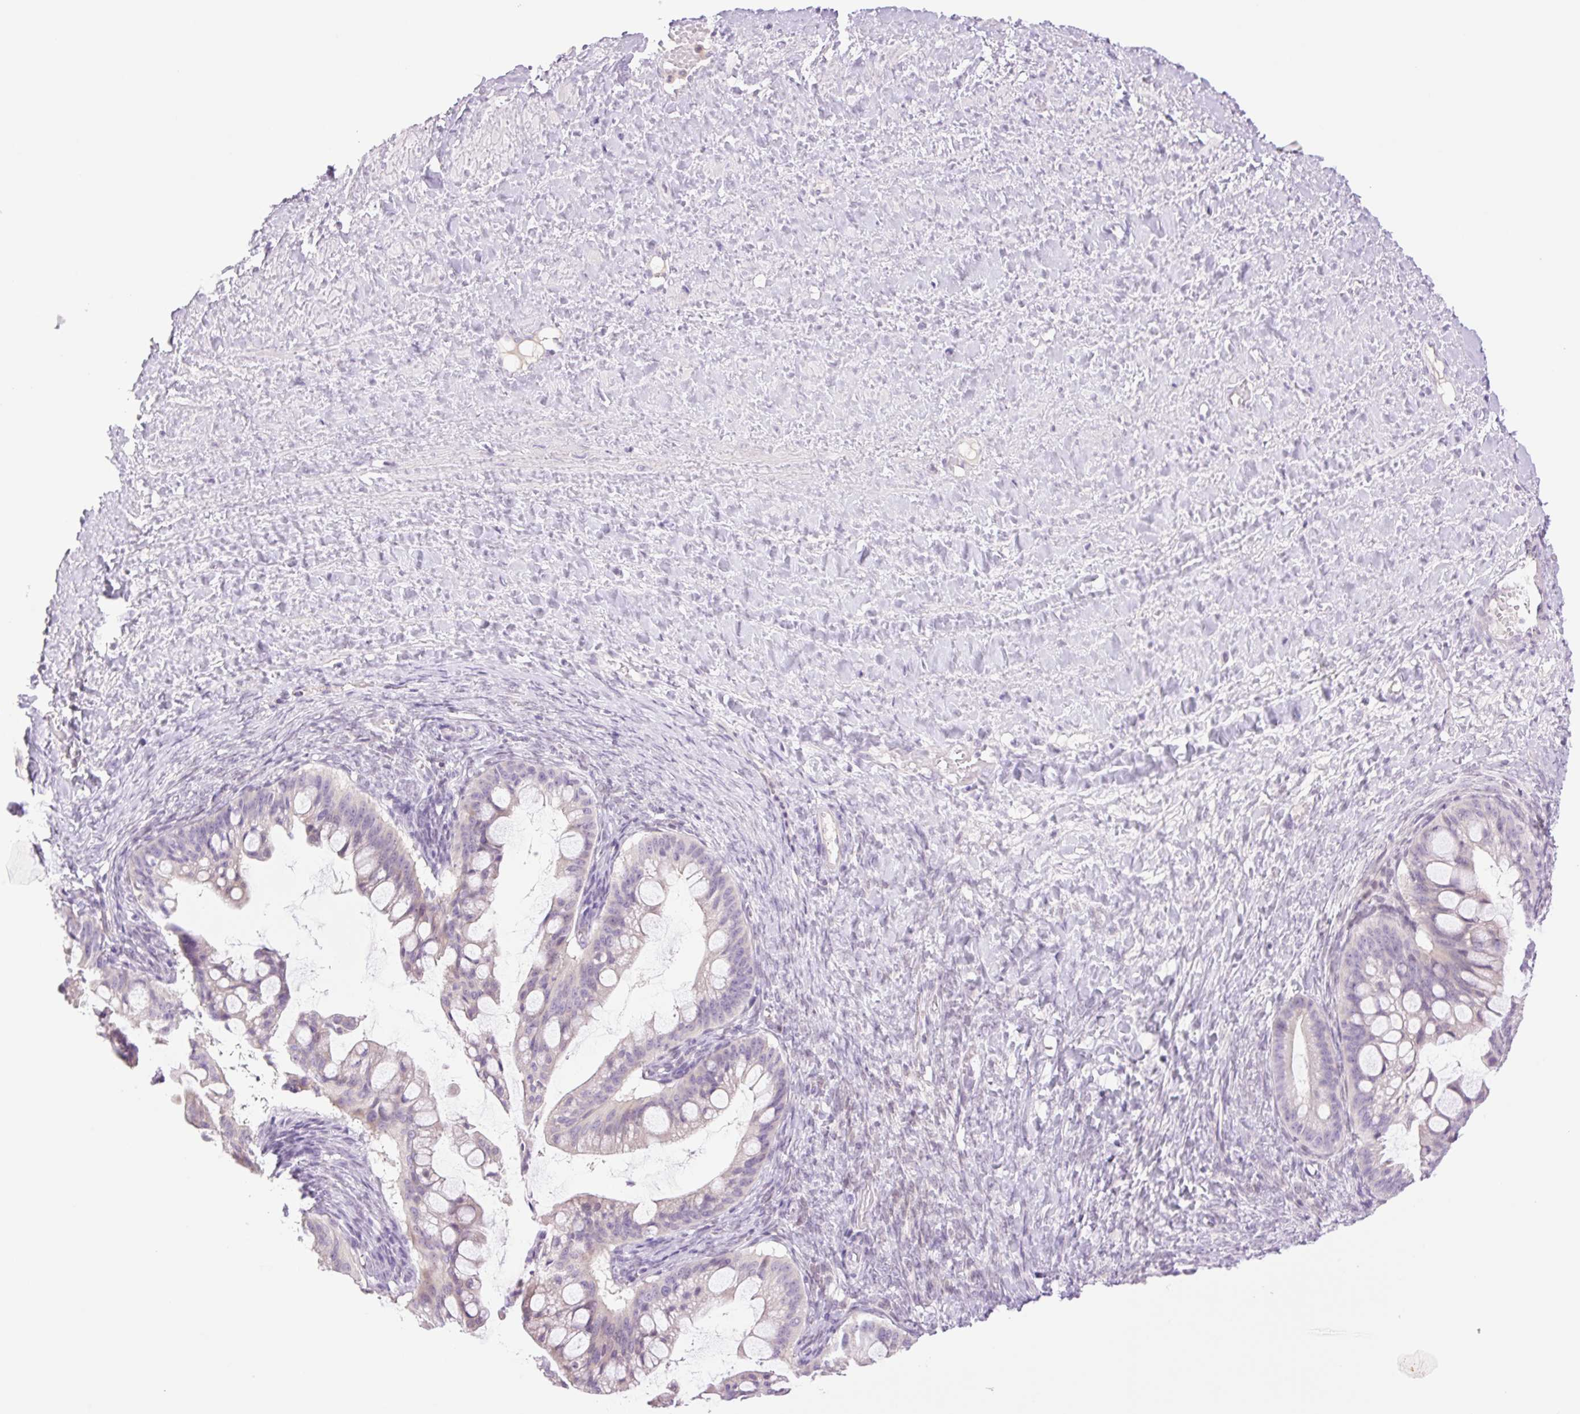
{"staining": {"intensity": "negative", "quantity": "none", "location": "none"}, "tissue": "ovarian cancer", "cell_type": "Tumor cells", "image_type": "cancer", "snomed": [{"axis": "morphology", "description": "Cystadenocarcinoma, mucinous, NOS"}, {"axis": "topography", "description": "Ovary"}], "caption": "Histopathology image shows no significant protein expression in tumor cells of ovarian cancer (mucinous cystadenocarcinoma).", "gene": "TBX15", "patient": {"sex": "female", "age": 73}}